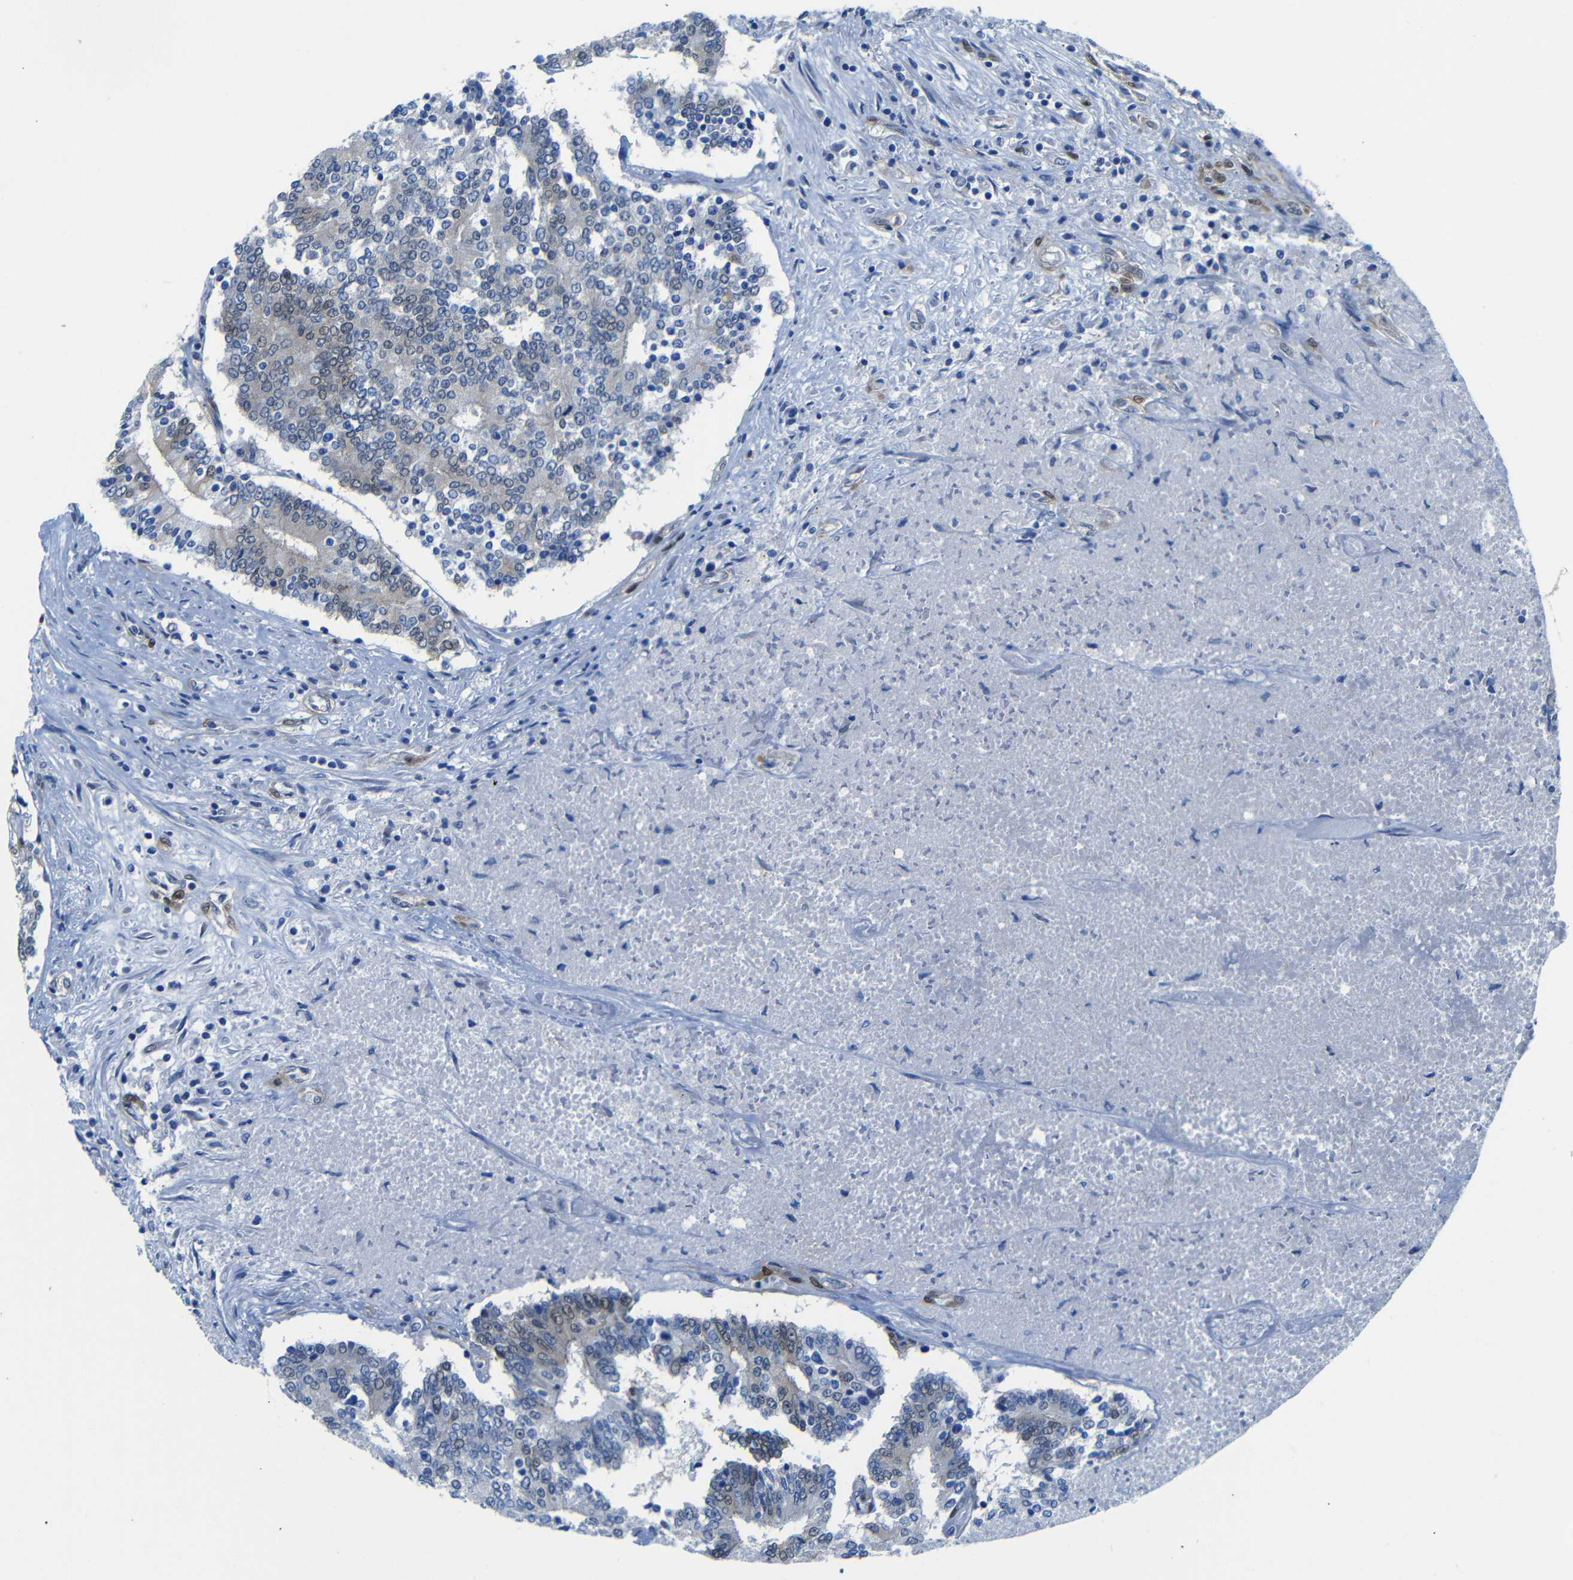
{"staining": {"intensity": "weak", "quantity": "<25%", "location": "cytoplasmic/membranous"}, "tissue": "prostate cancer", "cell_type": "Tumor cells", "image_type": "cancer", "snomed": [{"axis": "morphology", "description": "Normal tissue, NOS"}, {"axis": "morphology", "description": "Adenocarcinoma, High grade"}, {"axis": "topography", "description": "Prostate"}, {"axis": "topography", "description": "Seminal veicle"}], "caption": "Protein analysis of prostate cancer (adenocarcinoma (high-grade)) demonstrates no significant staining in tumor cells.", "gene": "YAP1", "patient": {"sex": "male", "age": 55}}